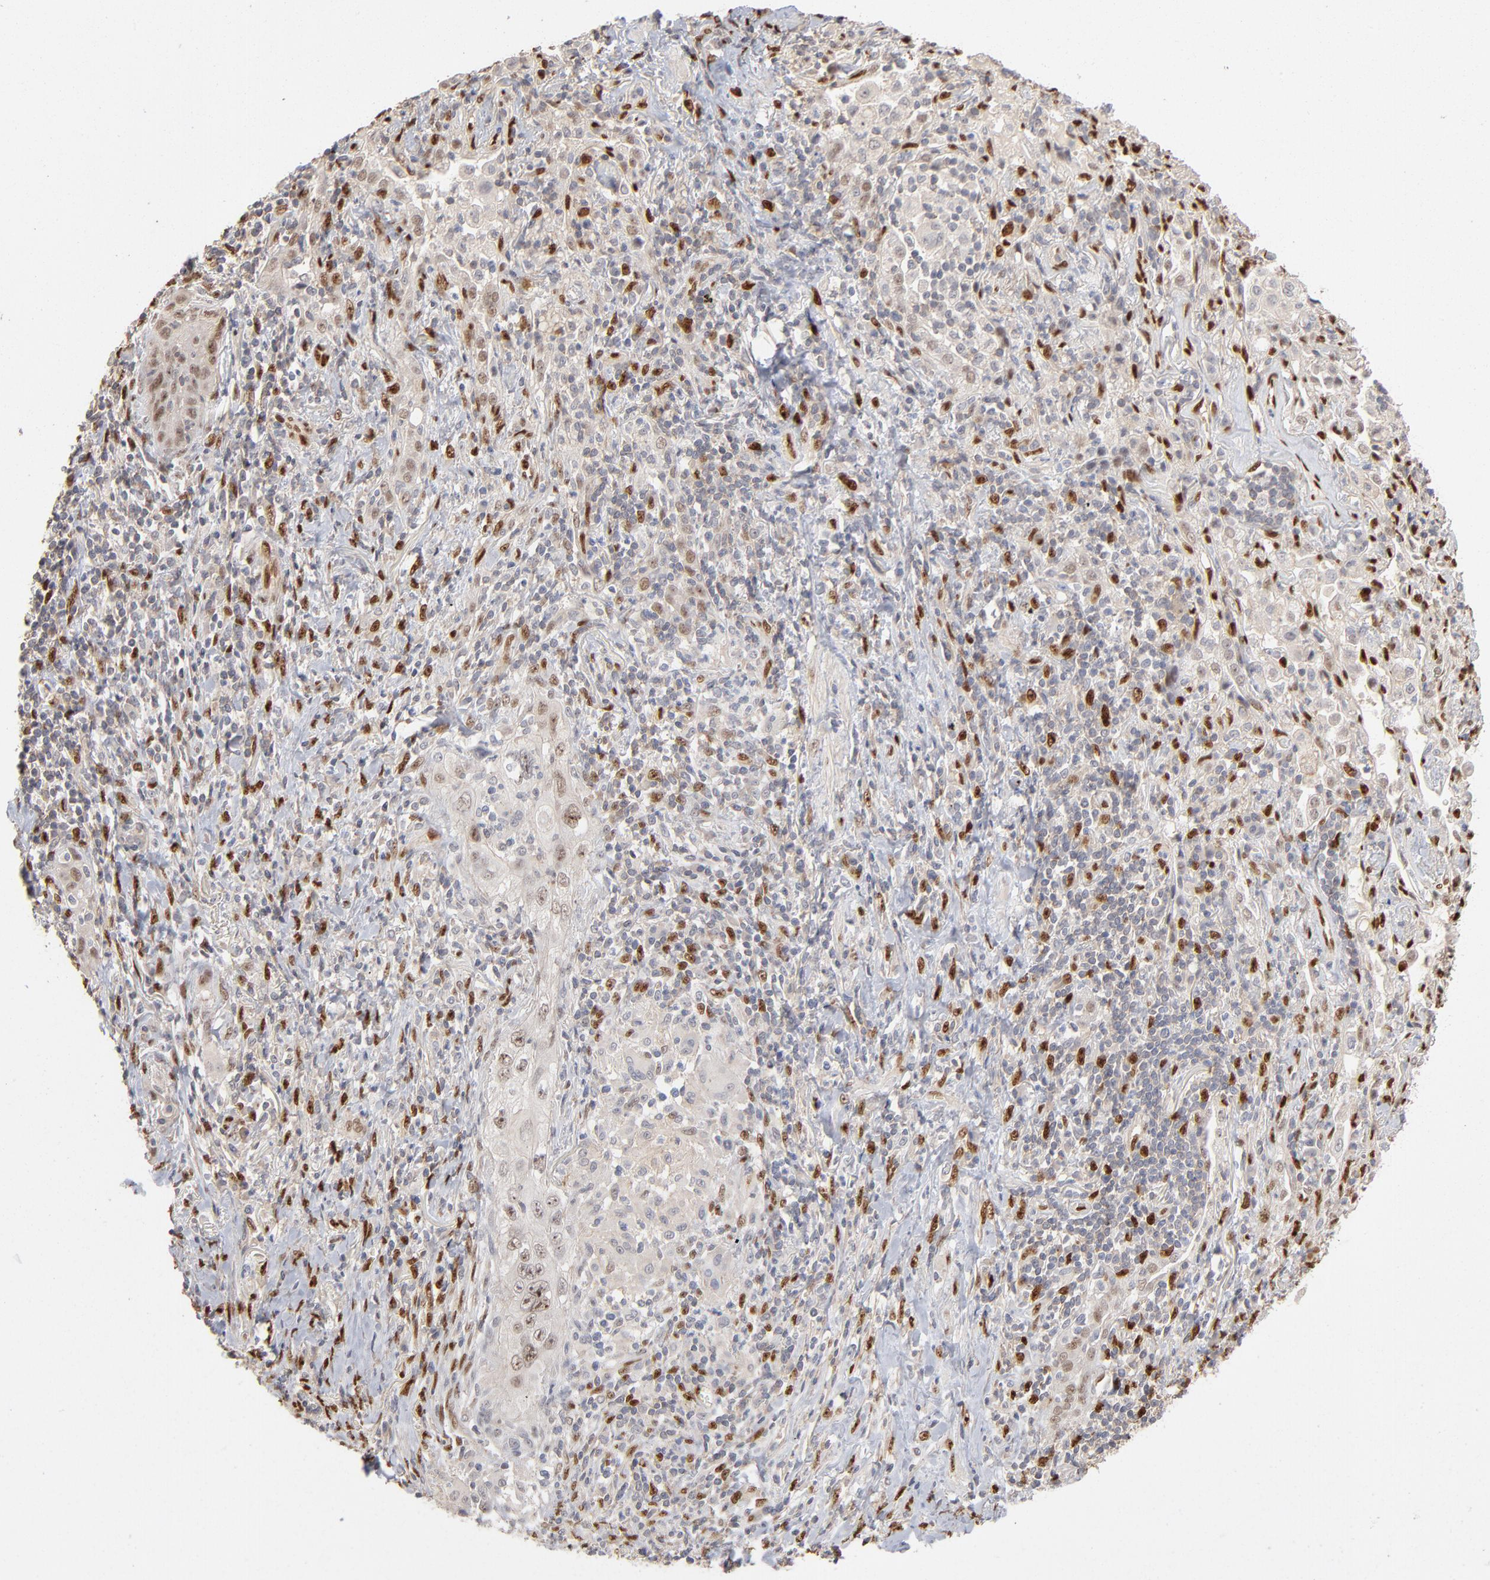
{"staining": {"intensity": "weak", "quantity": "<25%", "location": "nuclear"}, "tissue": "lung cancer", "cell_type": "Tumor cells", "image_type": "cancer", "snomed": [{"axis": "morphology", "description": "Squamous cell carcinoma, NOS"}, {"axis": "topography", "description": "Lung"}], "caption": "This image is of lung cancer (squamous cell carcinoma) stained with IHC to label a protein in brown with the nuclei are counter-stained blue. There is no expression in tumor cells.", "gene": "NFIB", "patient": {"sex": "female", "age": 67}}